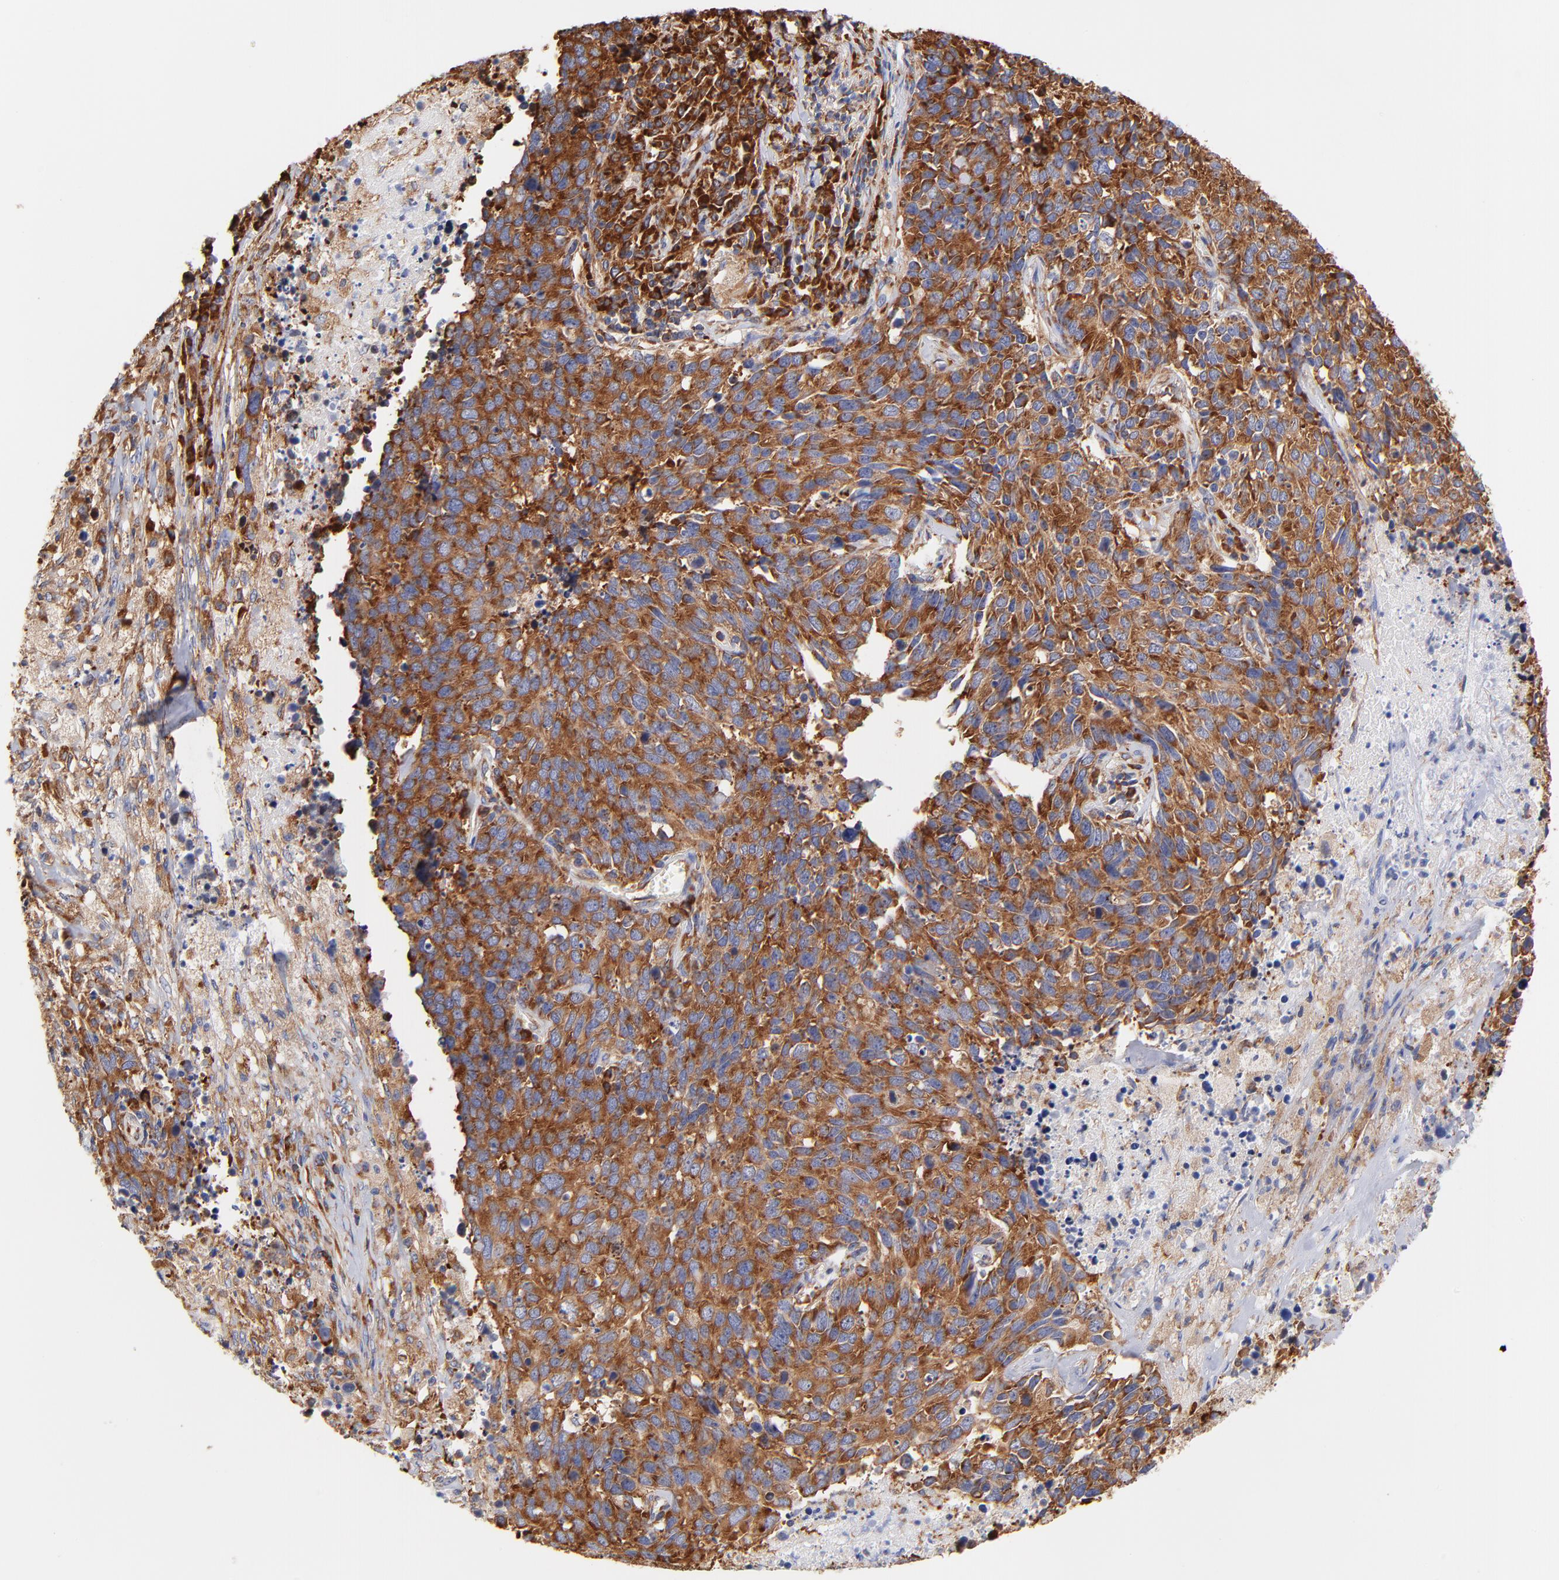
{"staining": {"intensity": "strong", "quantity": ">75%", "location": "cytoplasmic/membranous"}, "tissue": "lung cancer", "cell_type": "Tumor cells", "image_type": "cancer", "snomed": [{"axis": "morphology", "description": "Neoplasm, malignant, NOS"}, {"axis": "topography", "description": "Lung"}], "caption": "Strong cytoplasmic/membranous expression is seen in approximately >75% of tumor cells in lung neoplasm (malignant).", "gene": "RPL27", "patient": {"sex": "female", "age": 76}}